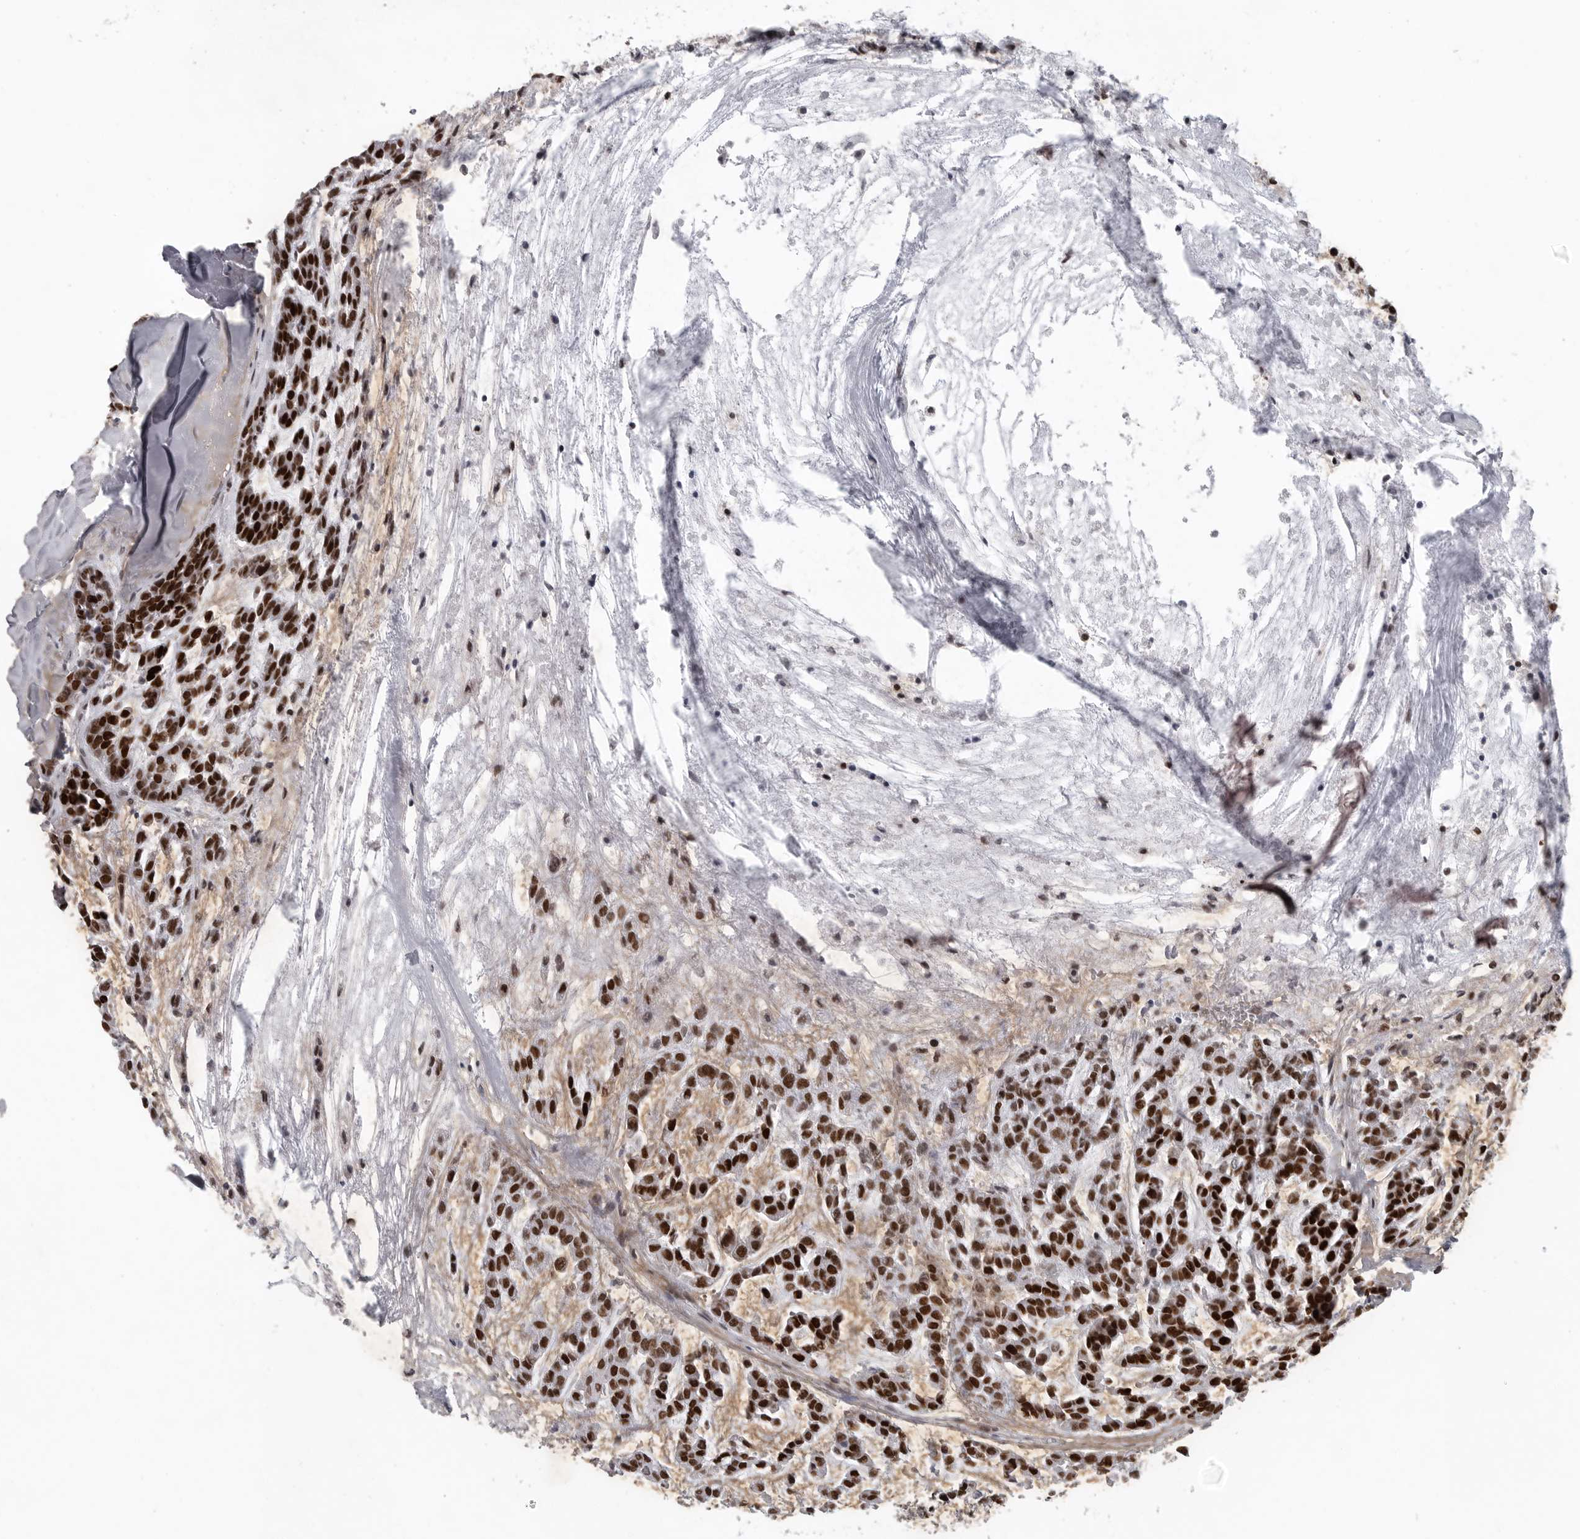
{"staining": {"intensity": "strong", "quantity": ">75%", "location": "nuclear"}, "tissue": "head and neck cancer", "cell_type": "Tumor cells", "image_type": "cancer", "snomed": [{"axis": "morphology", "description": "Adenocarcinoma, NOS"}, {"axis": "morphology", "description": "Adenoma, NOS"}, {"axis": "topography", "description": "Head-Neck"}], "caption": "Immunohistochemistry (IHC) micrograph of neoplastic tissue: human head and neck adenoma stained using immunohistochemistry (IHC) demonstrates high levels of strong protein expression localized specifically in the nuclear of tumor cells, appearing as a nuclear brown color.", "gene": "HMGN3", "patient": {"sex": "female", "age": 55}}